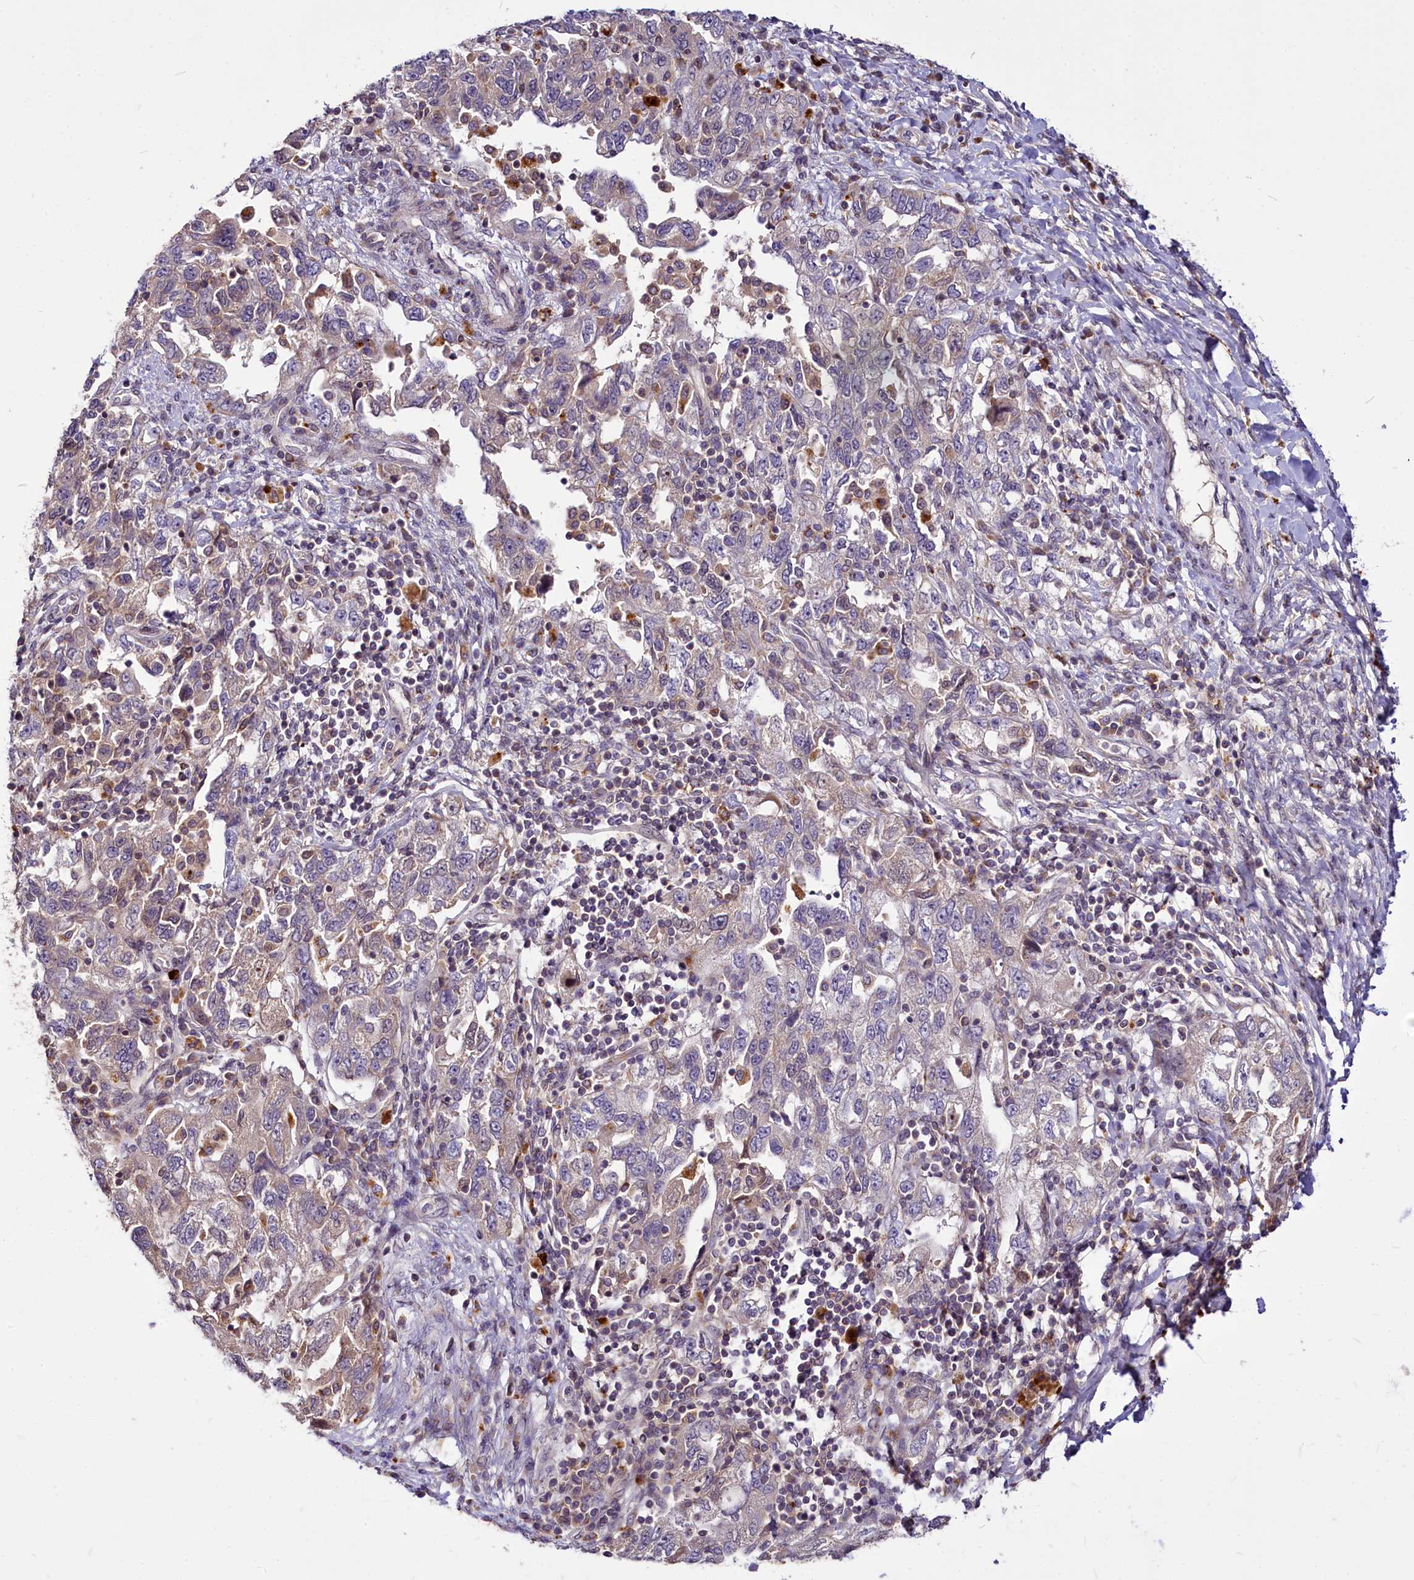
{"staining": {"intensity": "weak", "quantity": "<25%", "location": "cytoplasmic/membranous"}, "tissue": "ovarian cancer", "cell_type": "Tumor cells", "image_type": "cancer", "snomed": [{"axis": "morphology", "description": "Carcinoma, NOS"}, {"axis": "morphology", "description": "Cystadenocarcinoma, serous, NOS"}, {"axis": "topography", "description": "Ovary"}], "caption": "The photomicrograph displays no significant staining in tumor cells of ovarian cancer.", "gene": "C11orf86", "patient": {"sex": "female", "age": 69}}